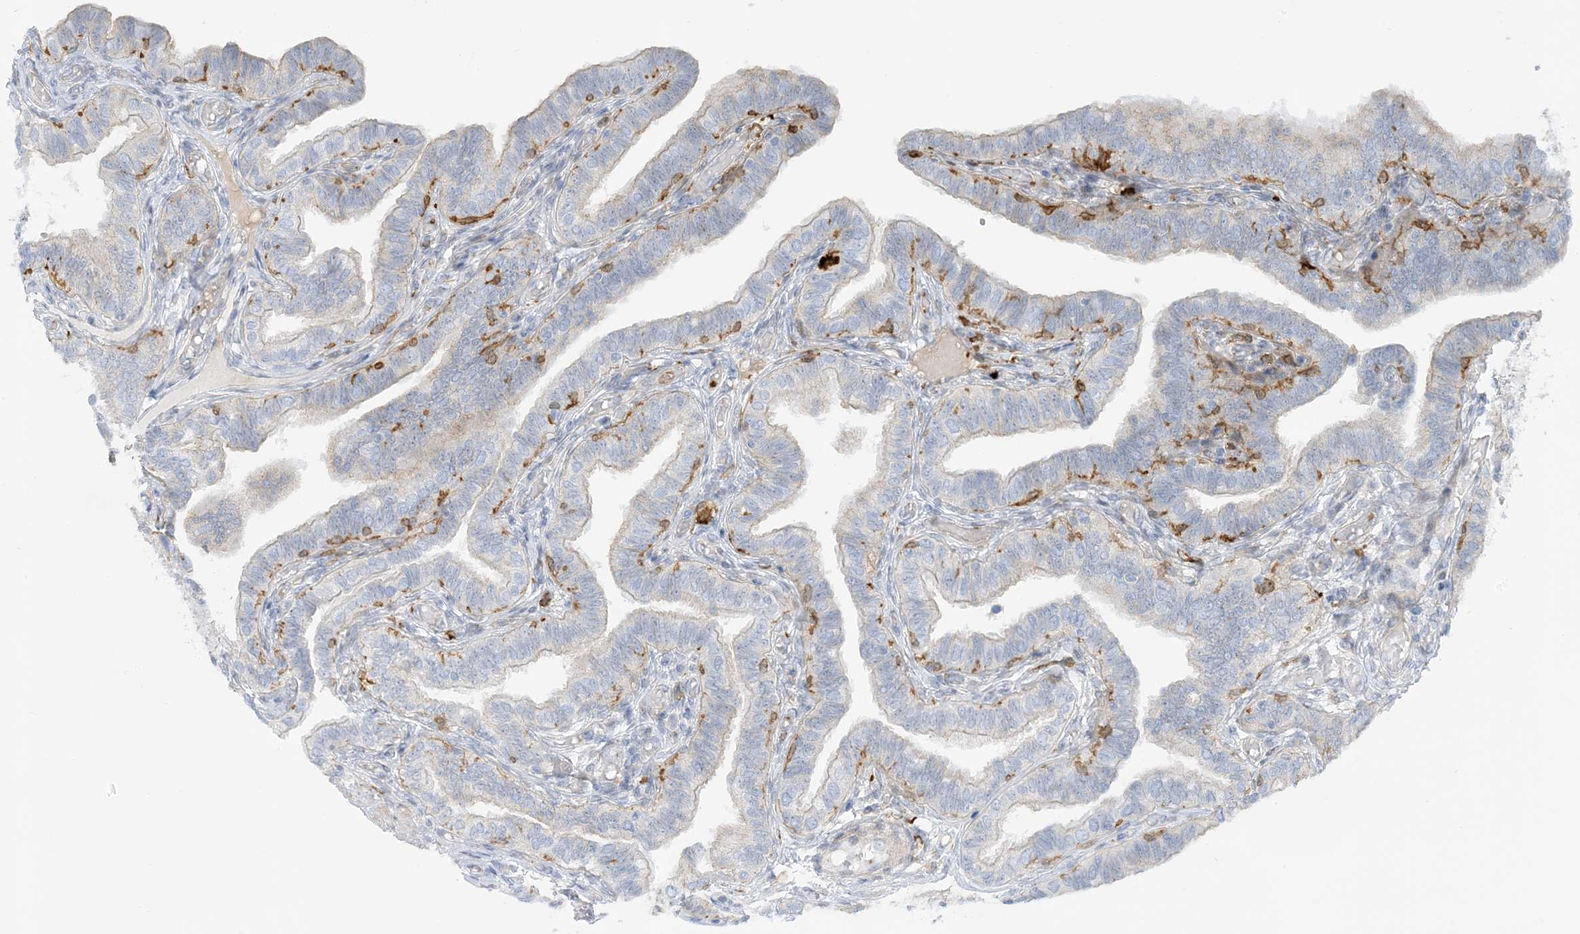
{"staining": {"intensity": "negative", "quantity": "none", "location": "none"}, "tissue": "fallopian tube", "cell_type": "Glandular cells", "image_type": "normal", "snomed": [{"axis": "morphology", "description": "Normal tissue, NOS"}, {"axis": "topography", "description": "Fallopian tube"}], "caption": "Immunohistochemical staining of benign fallopian tube displays no significant staining in glandular cells. (DAB immunohistochemistry visualized using brightfield microscopy, high magnification).", "gene": "ICMT", "patient": {"sex": "female", "age": 39}}